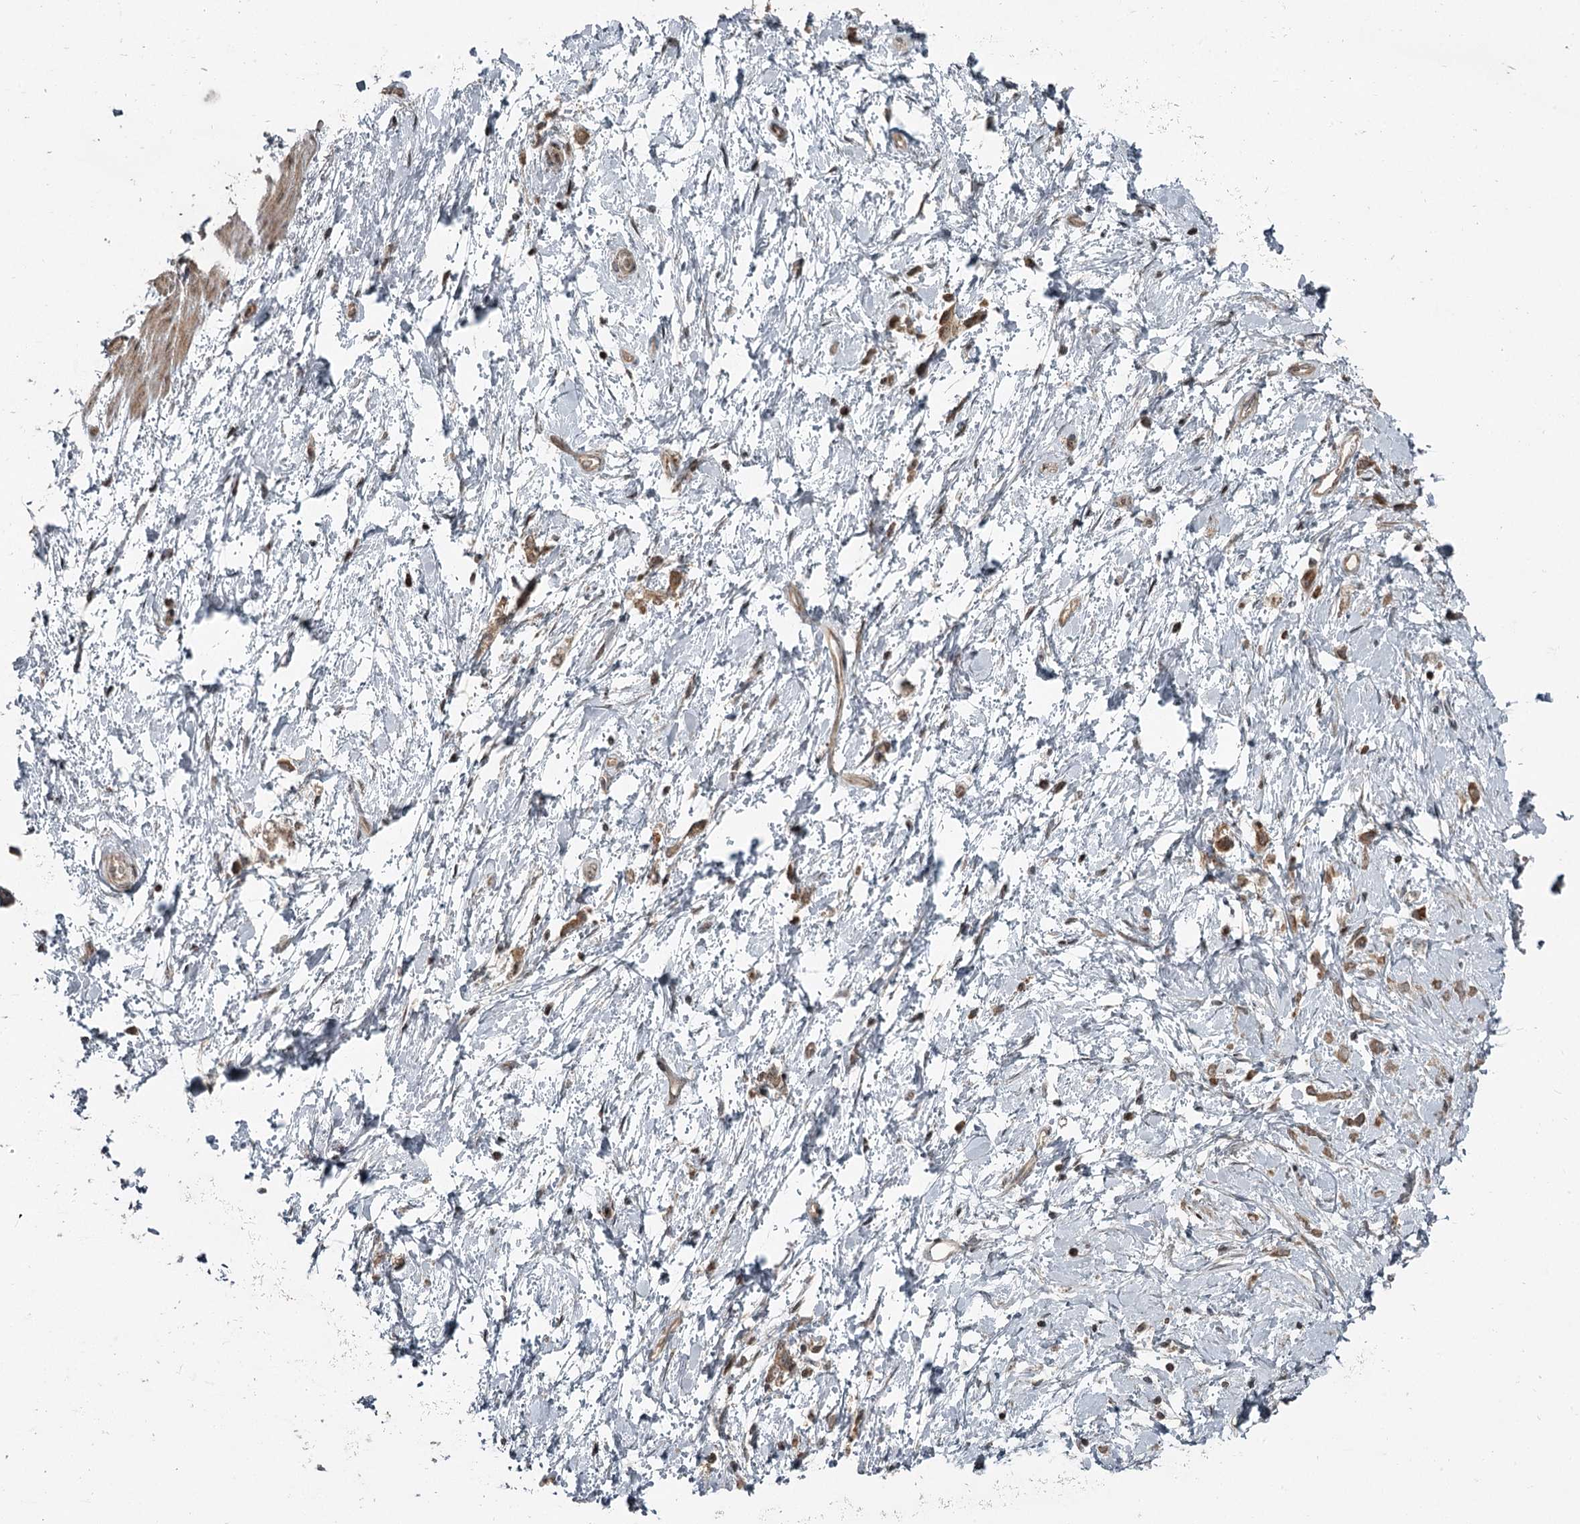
{"staining": {"intensity": "moderate", "quantity": ">75%", "location": "cytoplasmic/membranous"}, "tissue": "stomach cancer", "cell_type": "Tumor cells", "image_type": "cancer", "snomed": [{"axis": "morphology", "description": "Adenocarcinoma, NOS"}, {"axis": "topography", "description": "Stomach"}], "caption": "A micrograph of adenocarcinoma (stomach) stained for a protein reveals moderate cytoplasmic/membranous brown staining in tumor cells. The staining was performed using DAB (3,3'-diaminobenzidine), with brown indicating positive protein expression. Nuclei are stained blue with hematoxylin.", "gene": "RASSF8", "patient": {"sex": "female", "age": 60}}